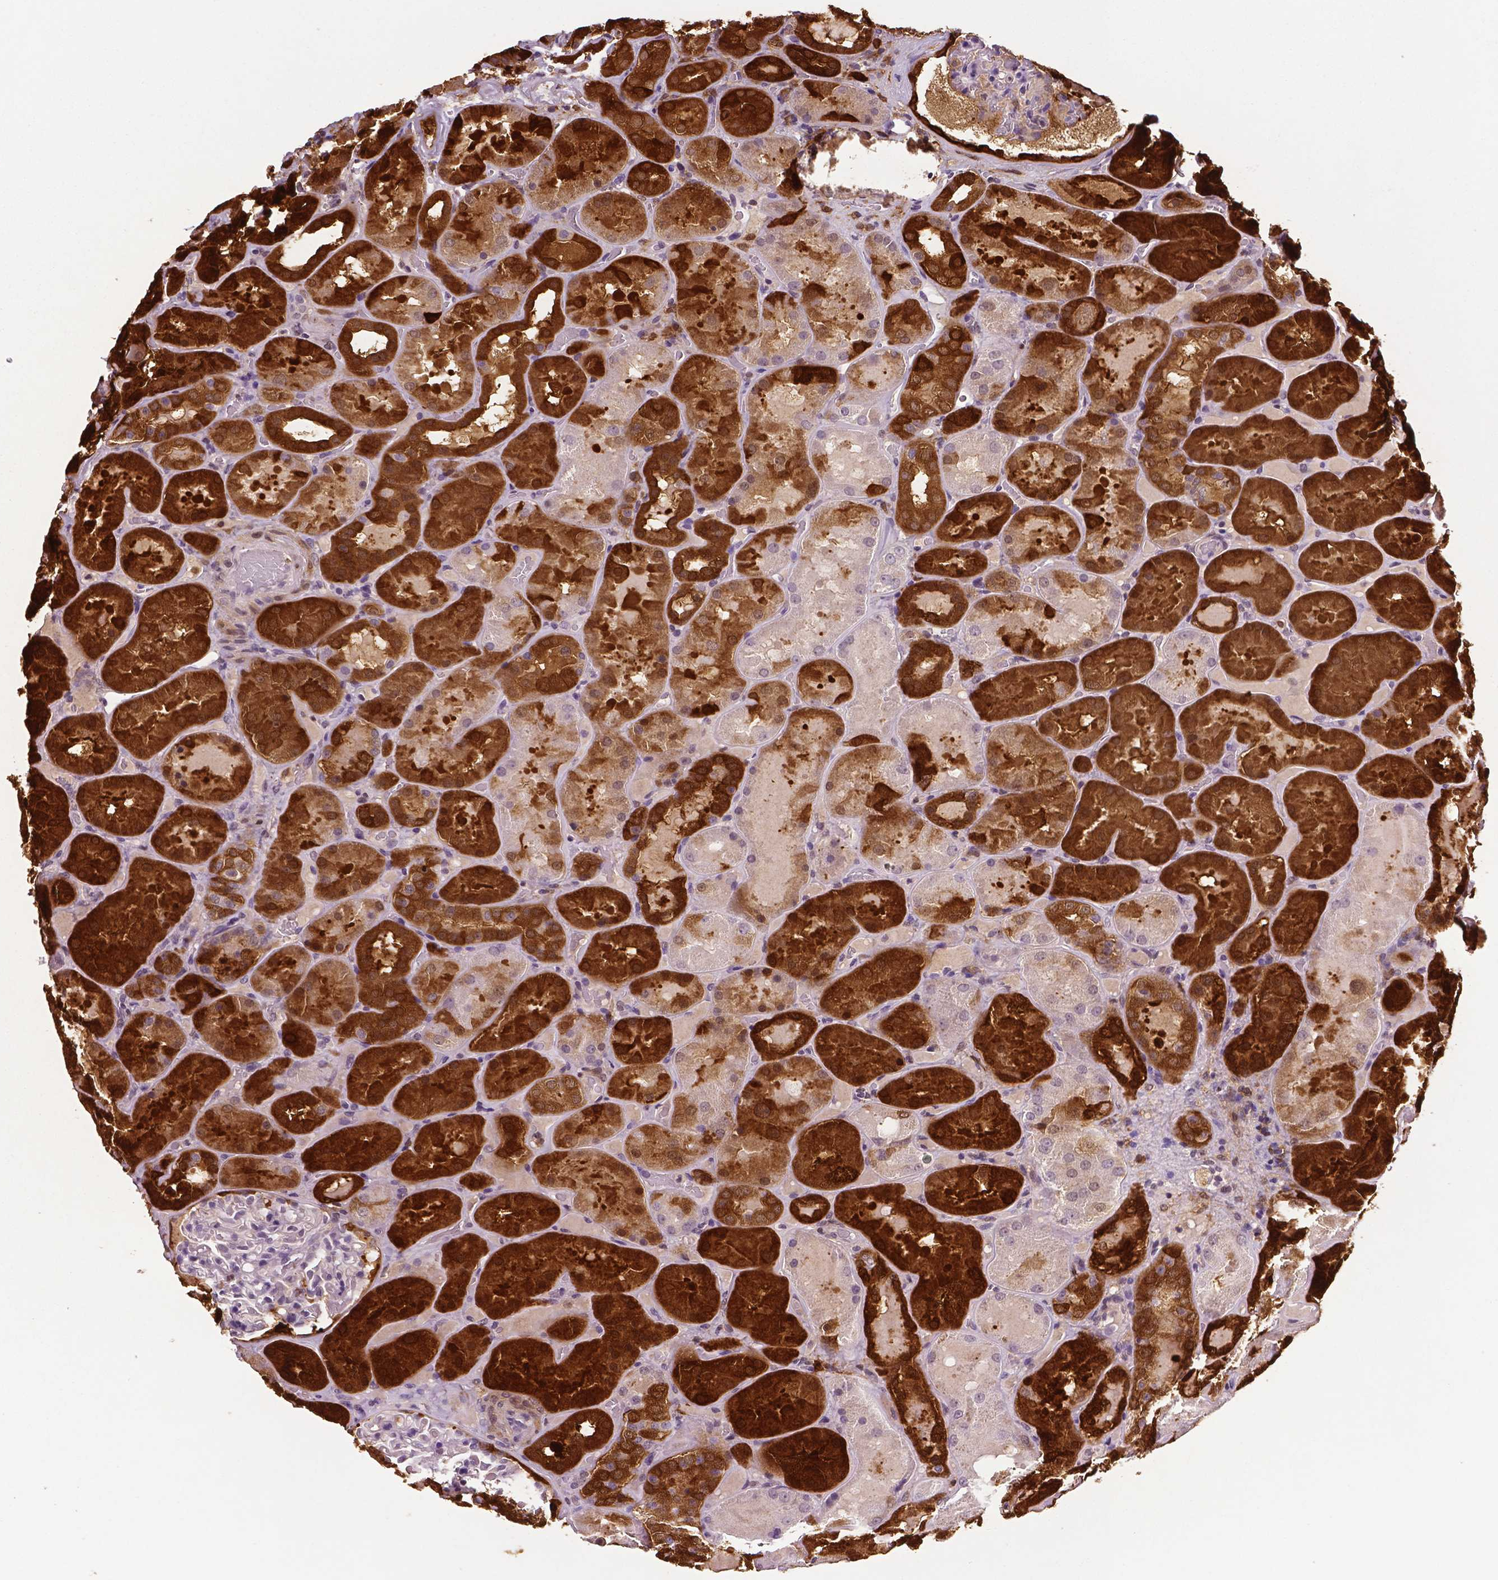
{"staining": {"intensity": "strong", "quantity": "<25%", "location": "cytoplasmic/membranous"}, "tissue": "kidney", "cell_type": "Cells in glomeruli", "image_type": "normal", "snomed": [{"axis": "morphology", "description": "Normal tissue, NOS"}, {"axis": "topography", "description": "Kidney"}], "caption": "Immunohistochemistry (DAB) staining of benign human kidney demonstrates strong cytoplasmic/membranous protein positivity in approximately <25% of cells in glomeruli.", "gene": "PHGDH", "patient": {"sex": "male", "age": 73}}